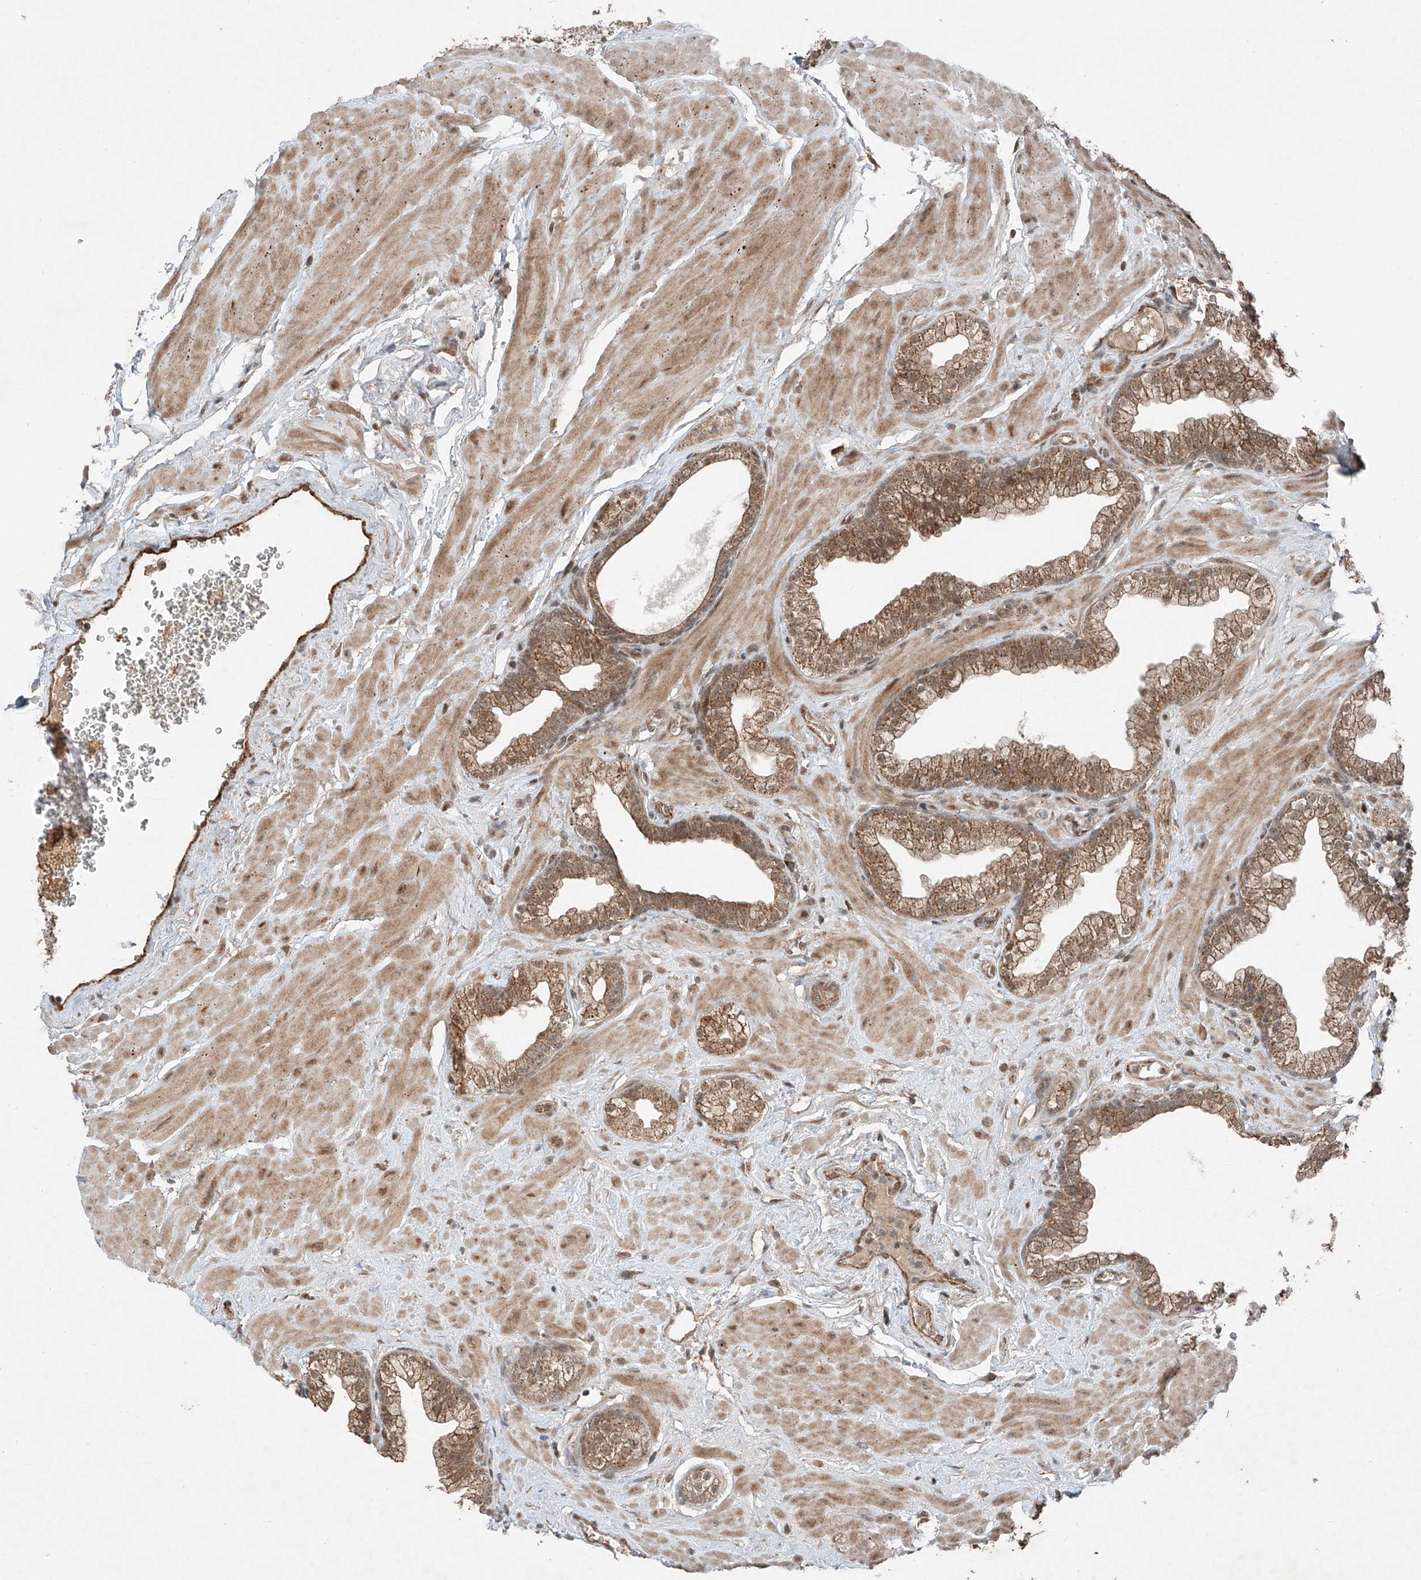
{"staining": {"intensity": "moderate", "quantity": ">75%", "location": "cytoplasmic/membranous"}, "tissue": "prostate", "cell_type": "Glandular cells", "image_type": "normal", "snomed": [{"axis": "morphology", "description": "Normal tissue, NOS"}, {"axis": "morphology", "description": "Urothelial carcinoma, Low grade"}, {"axis": "topography", "description": "Urinary bladder"}, {"axis": "topography", "description": "Prostate"}], "caption": "Immunohistochemistry (IHC) histopathology image of normal prostate: prostate stained using IHC exhibits medium levels of moderate protein expression localized specifically in the cytoplasmic/membranous of glandular cells, appearing as a cytoplasmic/membranous brown color.", "gene": "ZNF620", "patient": {"sex": "male", "age": 60}}